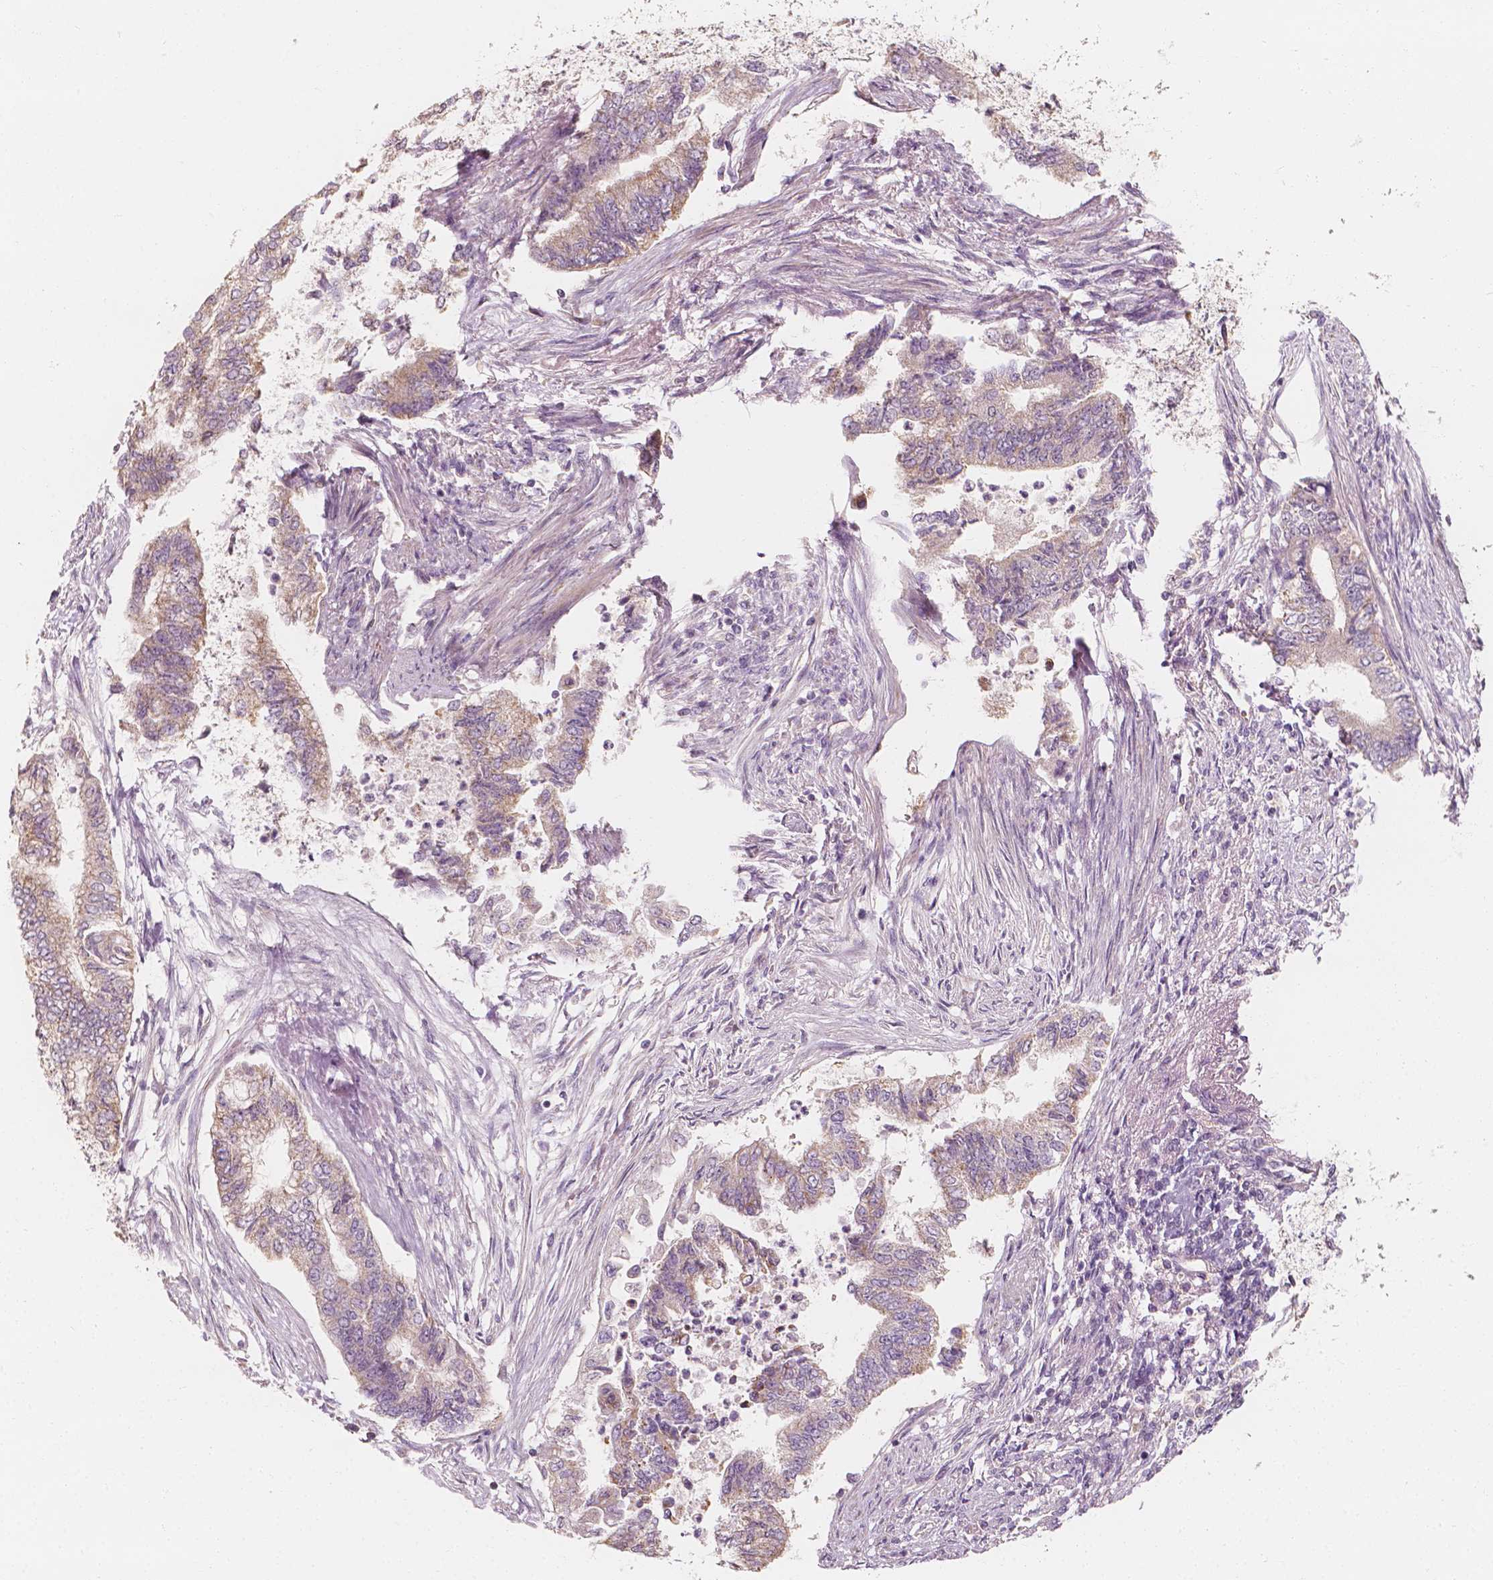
{"staining": {"intensity": "weak", "quantity": "<25%", "location": "cytoplasmic/membranous"}, "tissue": "endometrial cancer", "cell_type": "Tumor cells", "image_type": "cancer", "snomed": [{"axis": "morphology", "description": "Adenocarcinoma, NOS"}, {"axis": "topography", "description": "Endometrium"}], "caption": "Immunohistochemical staining of human endometrial cancer shows no significant expression in tumor cells.", "gene": "SHPK", "patient": {"sex": "female", "age": 65}}